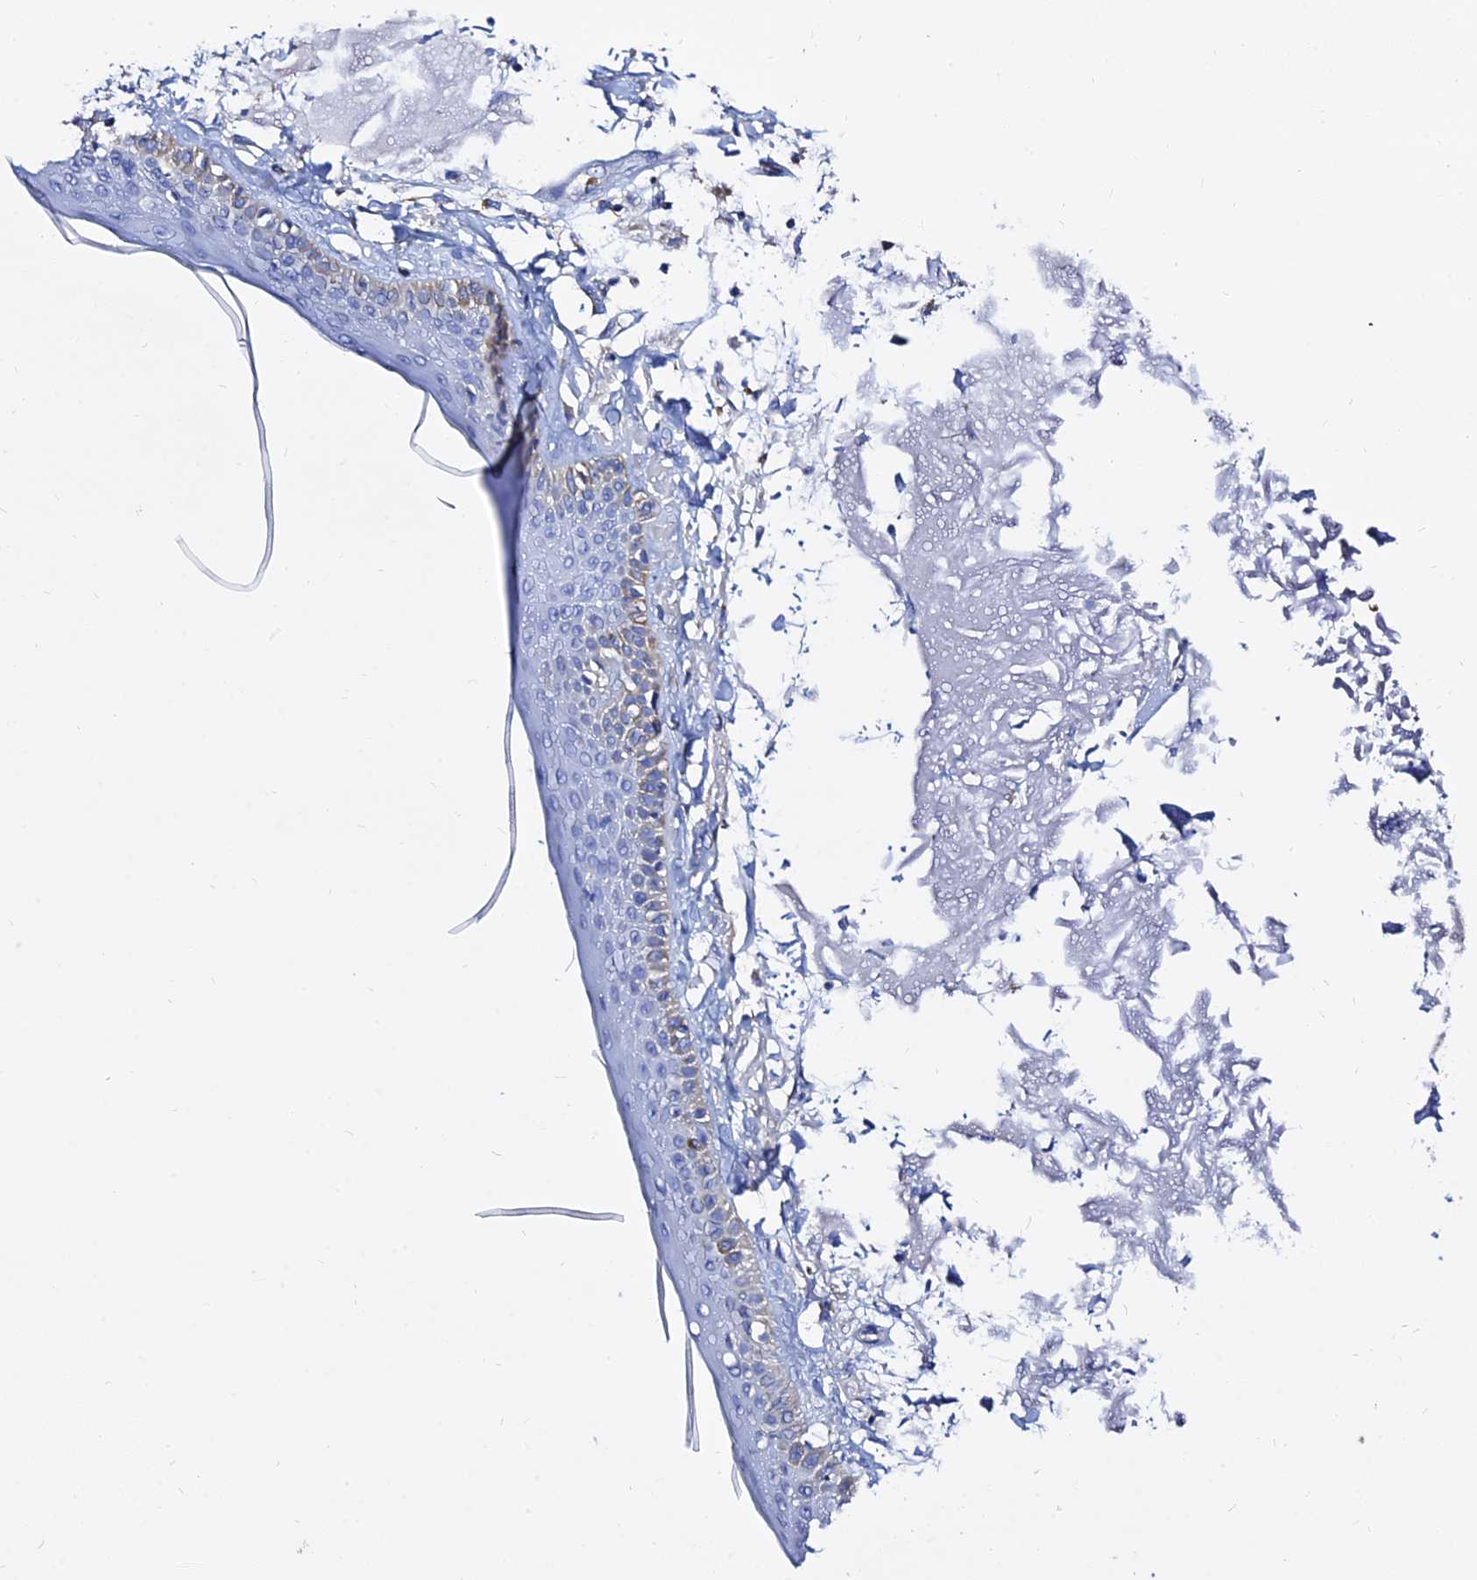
{"staining": {"intensity": "negative", "quantity": "none", "location": "none"}, "tissue": "skin", "cell_type": "Fibroblasts", "image_type": "normal", "snomed": [{"axis": "morphology", "description": "Normal tissue, NOS"}, {"axis": "topography", "description": "Skin"}, {"axis": "topography", "description": "Skeletal muscle"}], "caption": "Skin stained for a protein using immunohistochemistry shows no positivity fibroblasts.", "gene": "TYW5", "patient": {"sex": "male", "age": 83}}